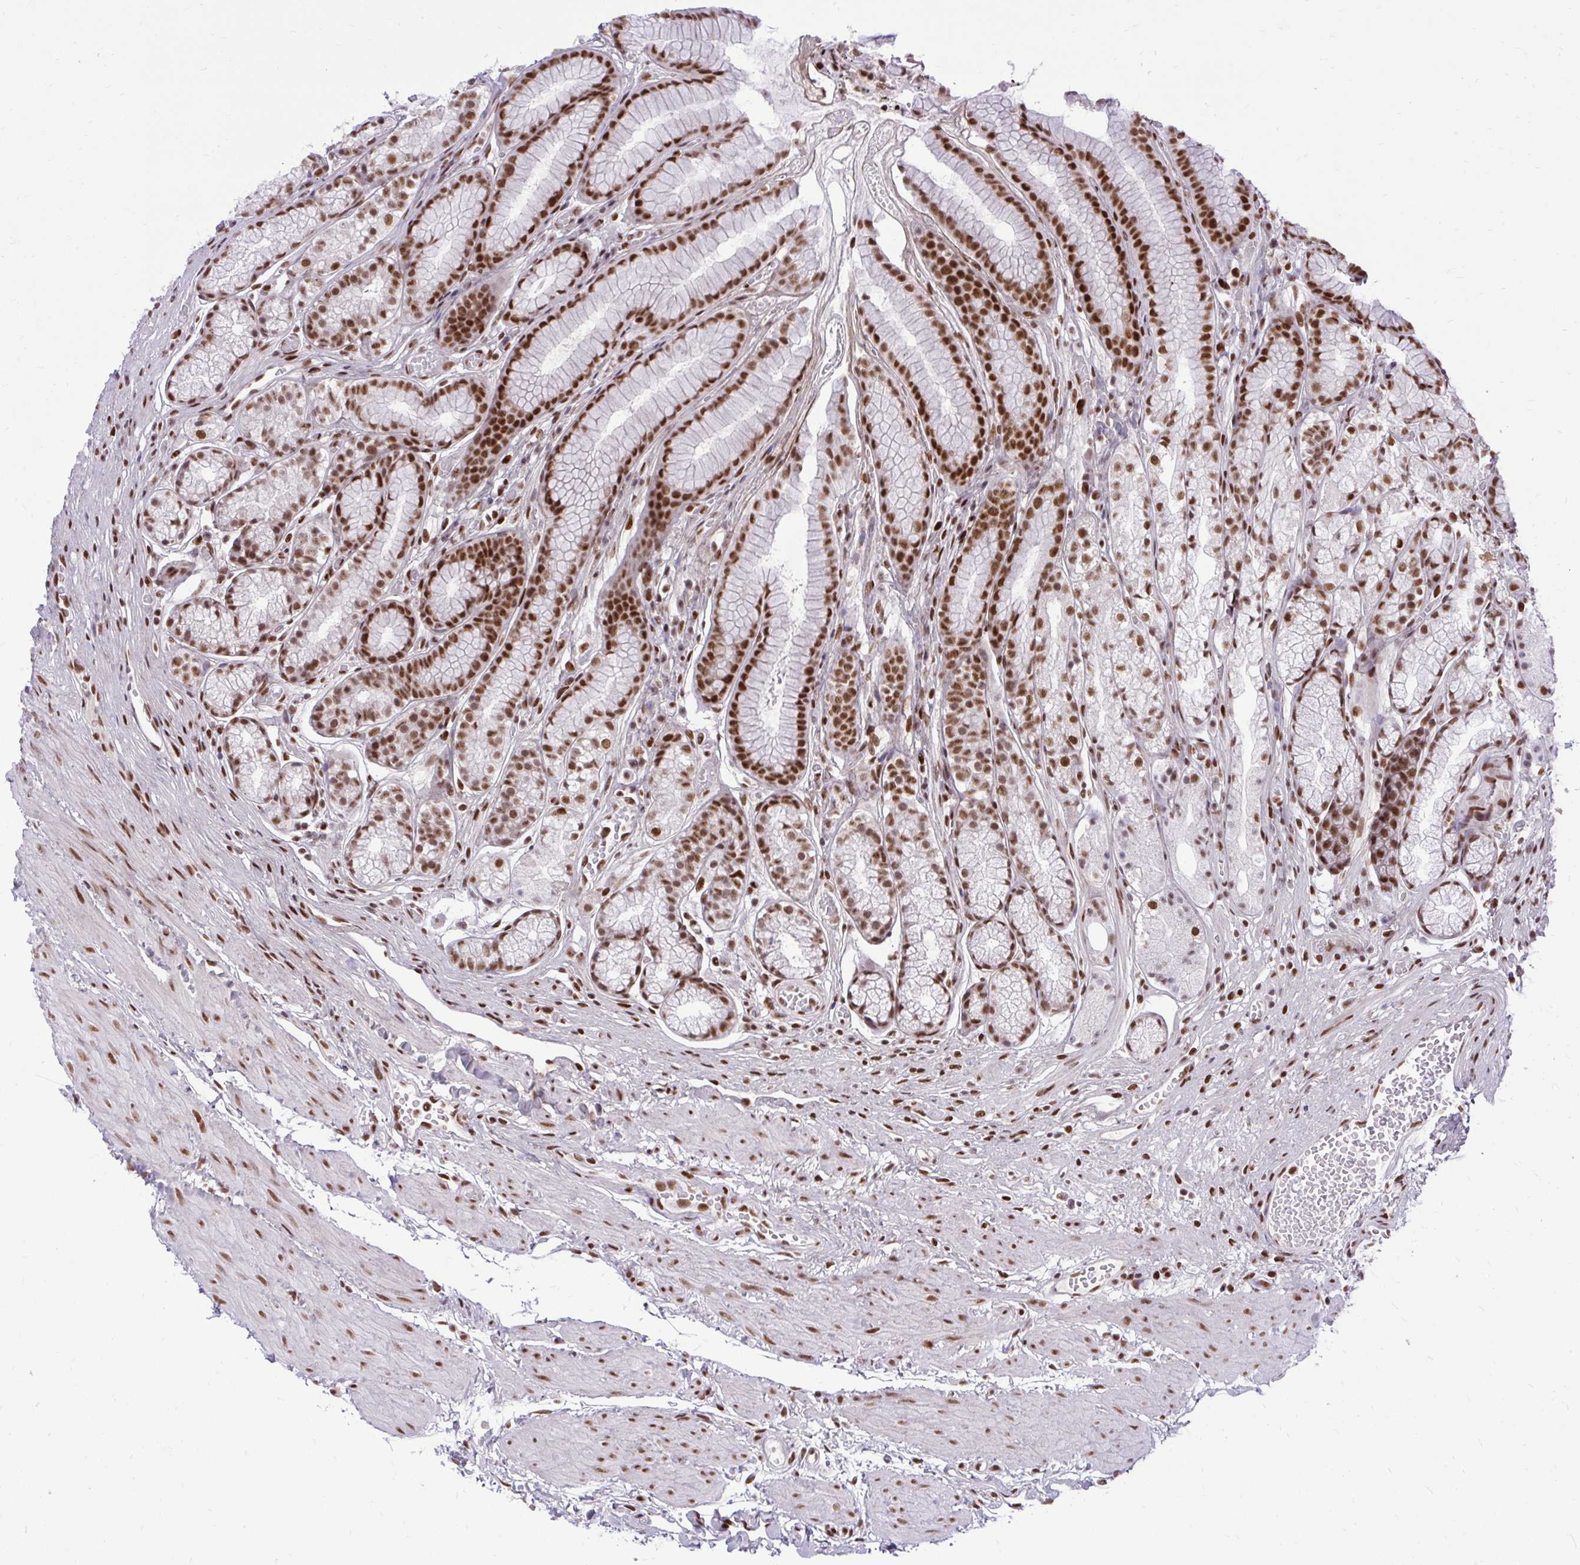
{"staining": {"intensity": "moderate", "quantity": "25%-75%", "location": "nuclear"}, "tissue": "stomach", "cell_type": "Glandular cells", "image_type": "normal", "snomed": [{"axis": "morphology", "description": "Normal tissue, NOS"}, {"axis": "topography", "description": "Smooth muscle"}, {"axis": "topography", "description": "Stomach"}], "caption": "Stomach stained for a protein exhibits moderate nuclear positivity in glandular cells. (brown staining indicates protein expression, while blue staining denotes nuclei).", "gene": "CDYL", "patient": {"sex": "male", "age": 70}}